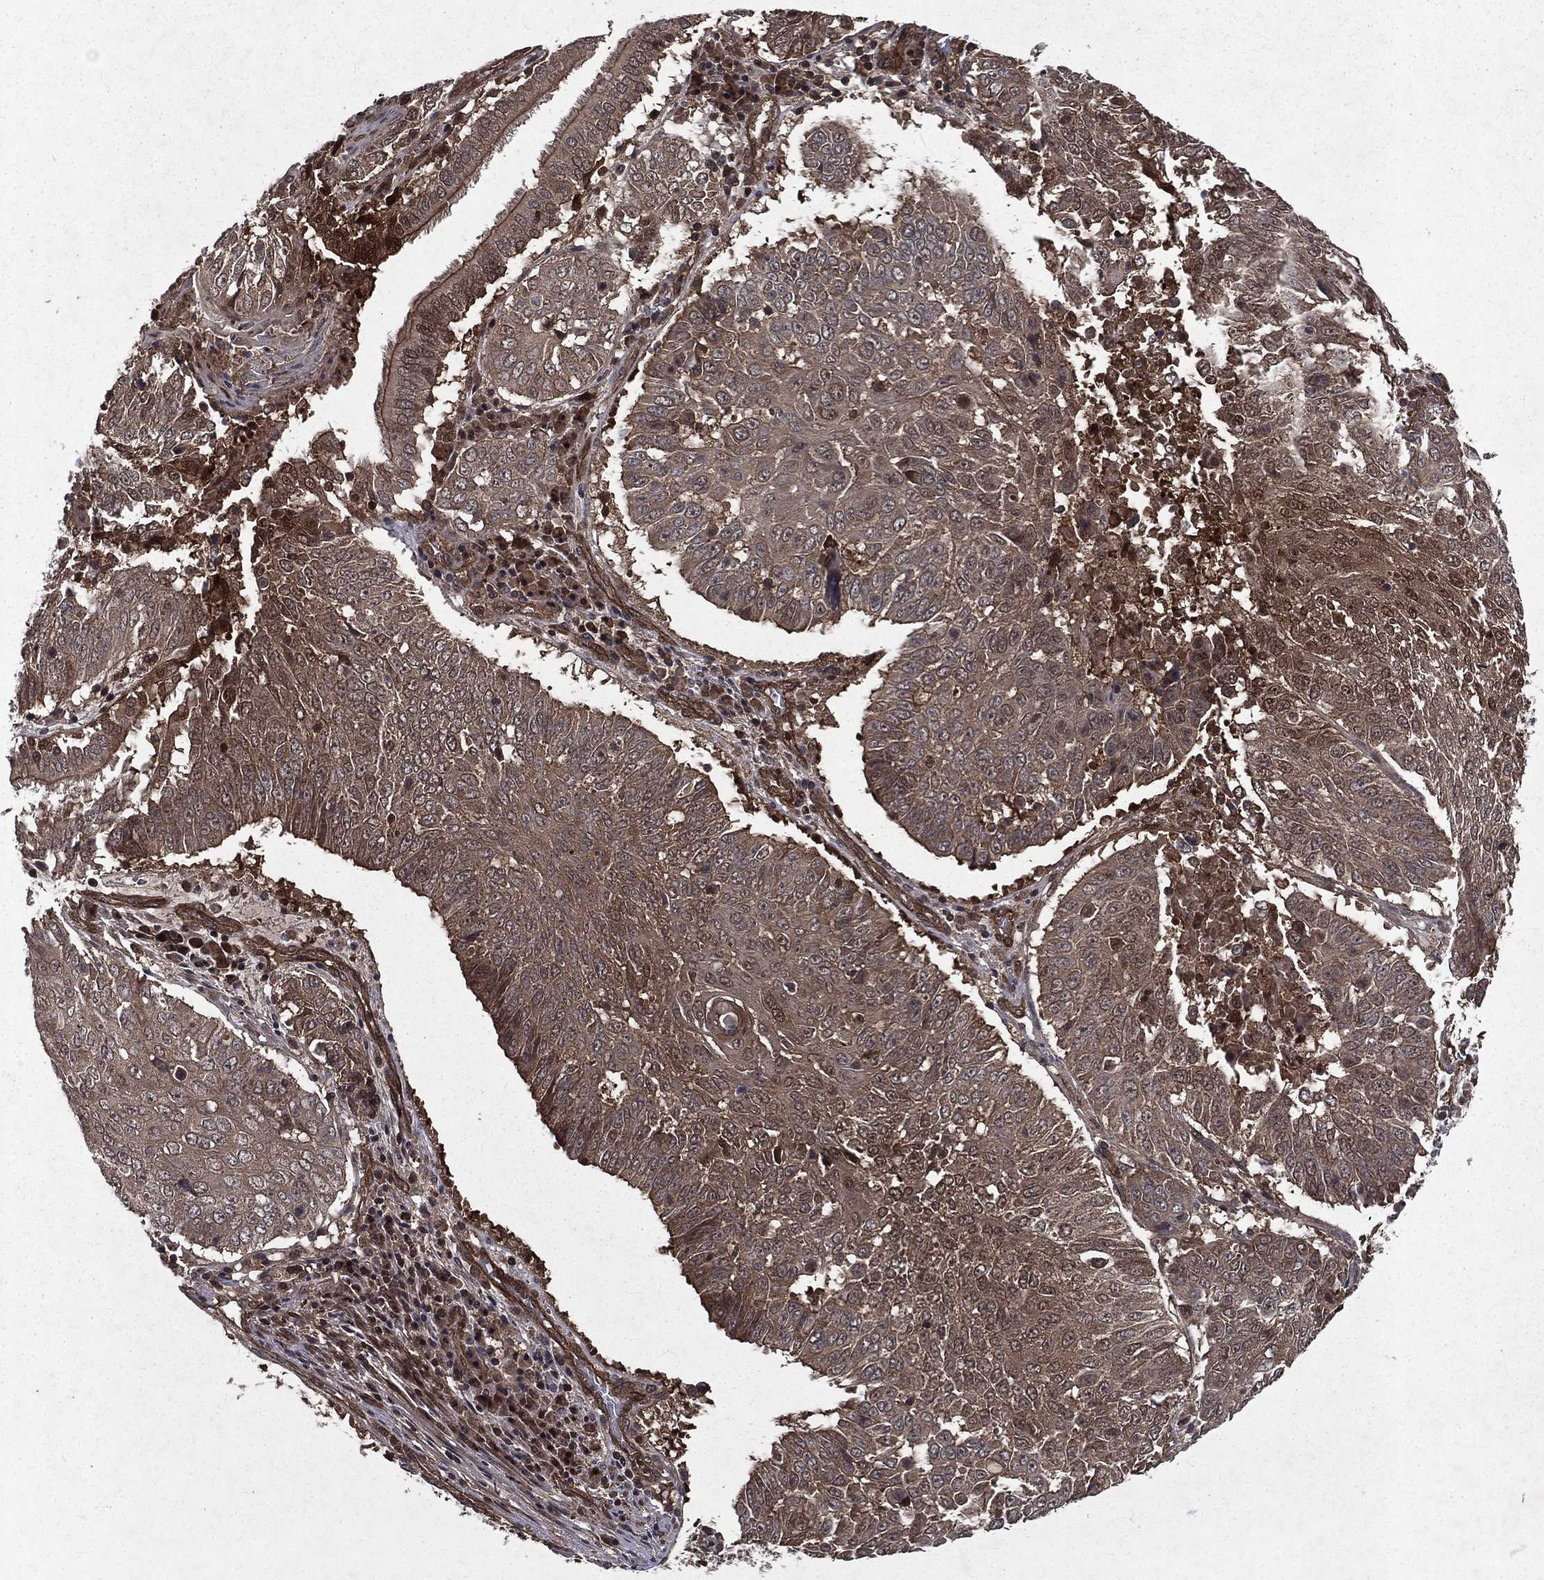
{"staining": {"intensity": "moderate", "quantity": "<25%", "location": "cytoplasmic/membranous,nuclear"}, "tissue": "lung cancer", "cell_type": "Tumor cells", "image_type": "cancer", "snomed": [{"axis": "morphology", "description": "Squamous cell carcinoma, NOS"}, {"axis": "topography", "description": "Lung"}], "caption": "Tumor cells demonstrate moderate cytoplasmic/membranous and nuclear expression in approximately <25% of cells in lung cancer.", "gene": "FGD1", "patient": {"sex": "male", "age": 64}}